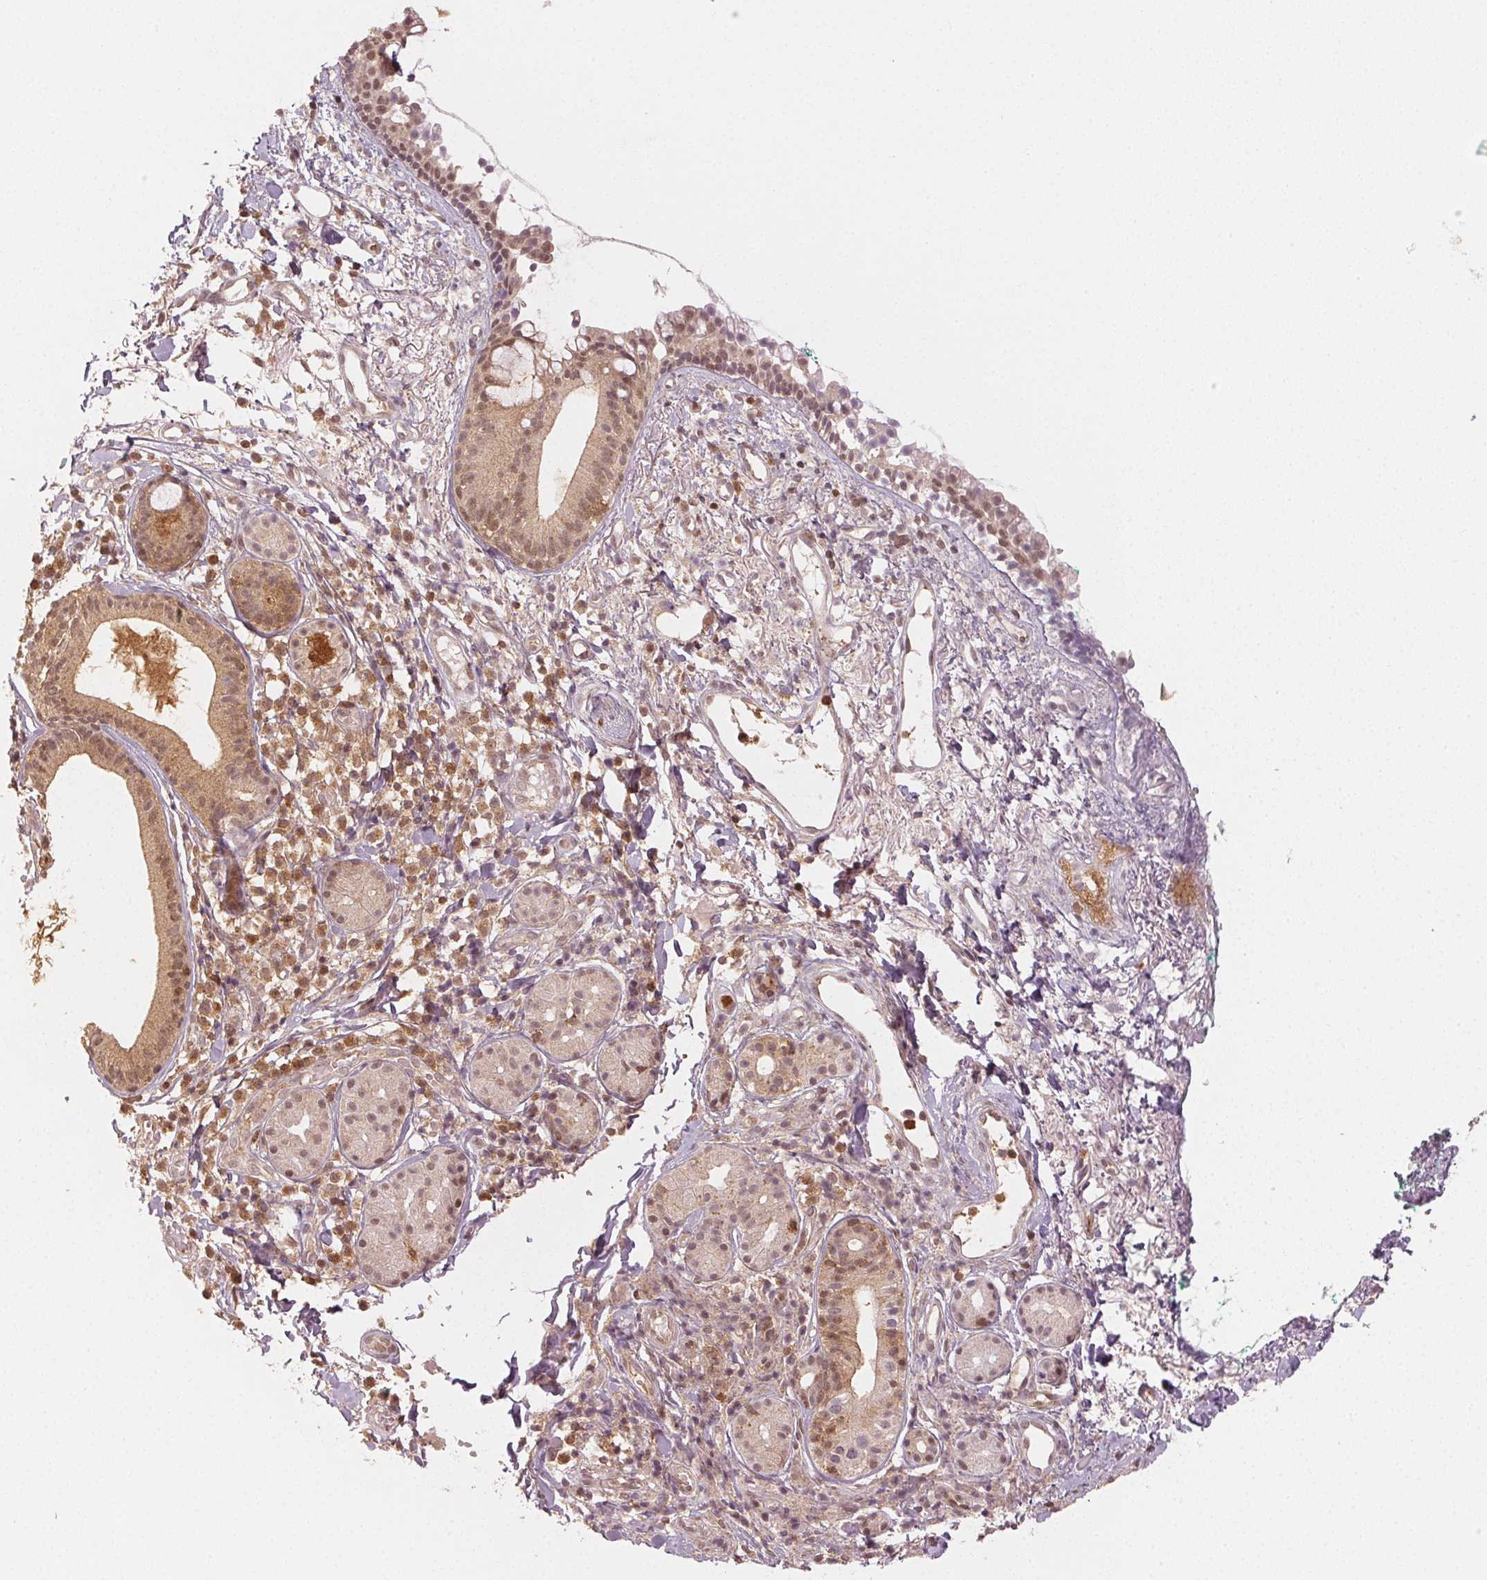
{"staining": {"intensity": "weak", "quantity": "25%-75%", "location": "cytoplasmic/membranous,nuclear"}, "tissue": "nasopharynx", "cell_type": "Respiratory epithelial cells", "image_type": "normal", "snomed": [{"axis": "morphology", "description": "Normal tissue, NOS"}, {"axis": "morphology", "description": "Basal cell carcinoma"}, {"axis": "topography", "description": "Cartilage tissue"}, {"axis": "topography", "description": "Nasopharynx"}, {"axis": "topography", "description": "Oral tissue"}], "caption": "High-magnification brightfield microscopy of unremarkable nasopharynx stained with DAB (3,3'-diaminobenzidine) (brown) and counterstained with hematoxylin (blue). respiratory epithelial cells exhibit weak cytoplasmic/membranous,nuclear staining is present in approximately25%-75% of cells. The staining was performed using DAB (3,3'-diaminobenzidine), with brown indicating positive protein expression. Nuclei are stained blue with hematoxylin.", "gene": "MAPK14", "patient": {"sex": "female", "age": 77}}